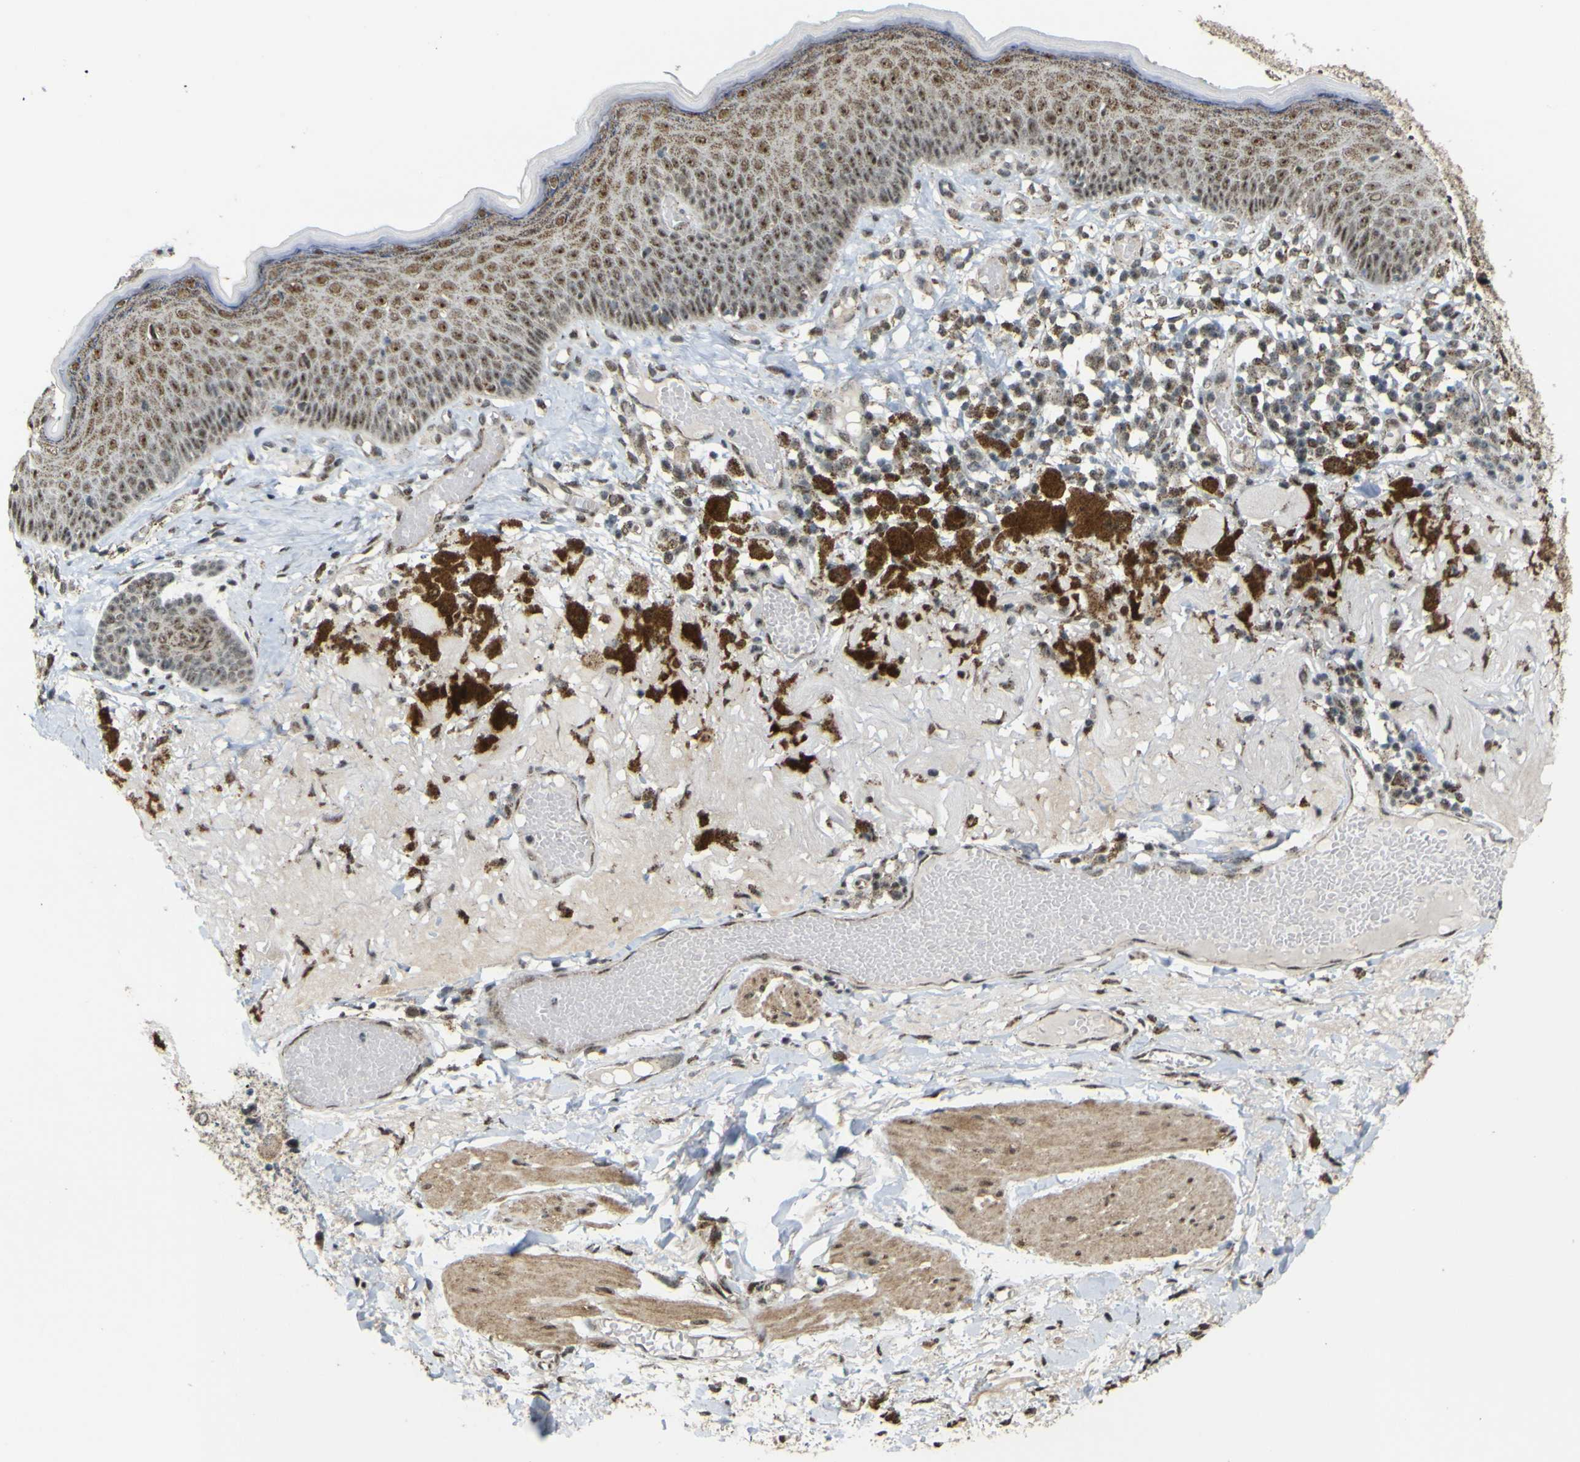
{"staining": {"intensity": "moderate", "quantity": ">75%", "location": "cytoplasmic/membranous,nuclear"}, "tissue": "melanoma", "cell_type": "Tumor cells", "image_type": "cancer", "snomed": [{"axis": "morphology", "description": "Malignant melanoma in situ"}, {"axis": "morphology", "description": "Malignant melanoma, NOS"}, {"axis": "topography", "description": "Skin"}], "caption": "Melanoma stained with DAB (3,3'-diaminobenzidine) immunohistochemistry demonstrates medium levels of moderate cytoplasmic/membranous and nuclear positivity in approximately >75% of tumor cells. (brown staining indicates protein expression, while blue staining denotes nuclei).", "gene": "ACBD5", "patient": {"sex": "female", "age": 88}}